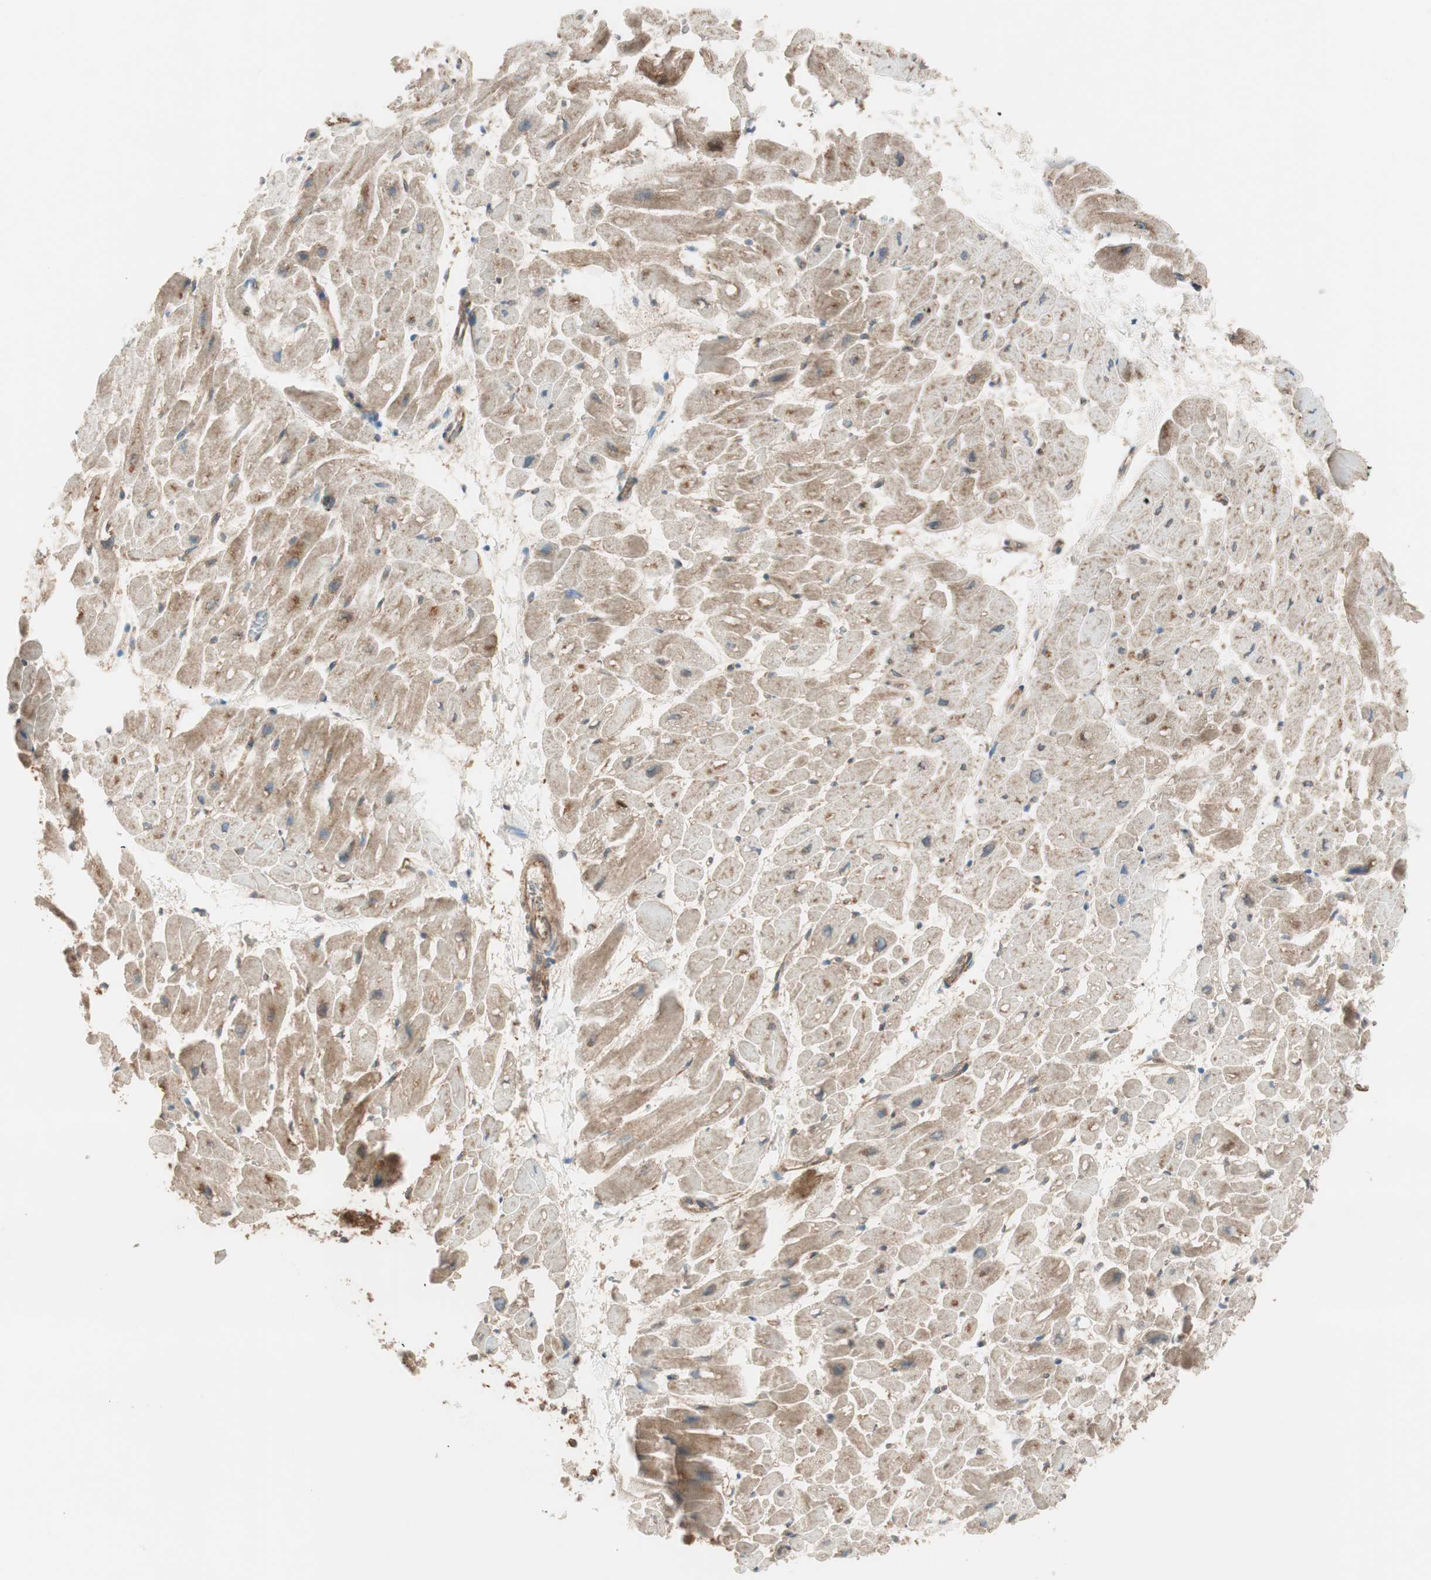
{"staining": {"intensity": "moderate", "quantity": ">75%", "location": "cytoplasmic/membranous"}, "tissue": "heart muscle", "cell_type": "Cardiomyocytes", "image_type": "normal", "snomed": [{"axis": "morphology", "description": "Normal tissue, NOS"}, {"axis": "topography", "description": "Heart"}], "caption": "Protein staining of benign heart muscle demonstrates moderate cytoplasmic/membranous expression in approximately >75% of cardiomyocytes.", "gene": "RAB5A", "patient": {"sex": "male", "age": 45}}